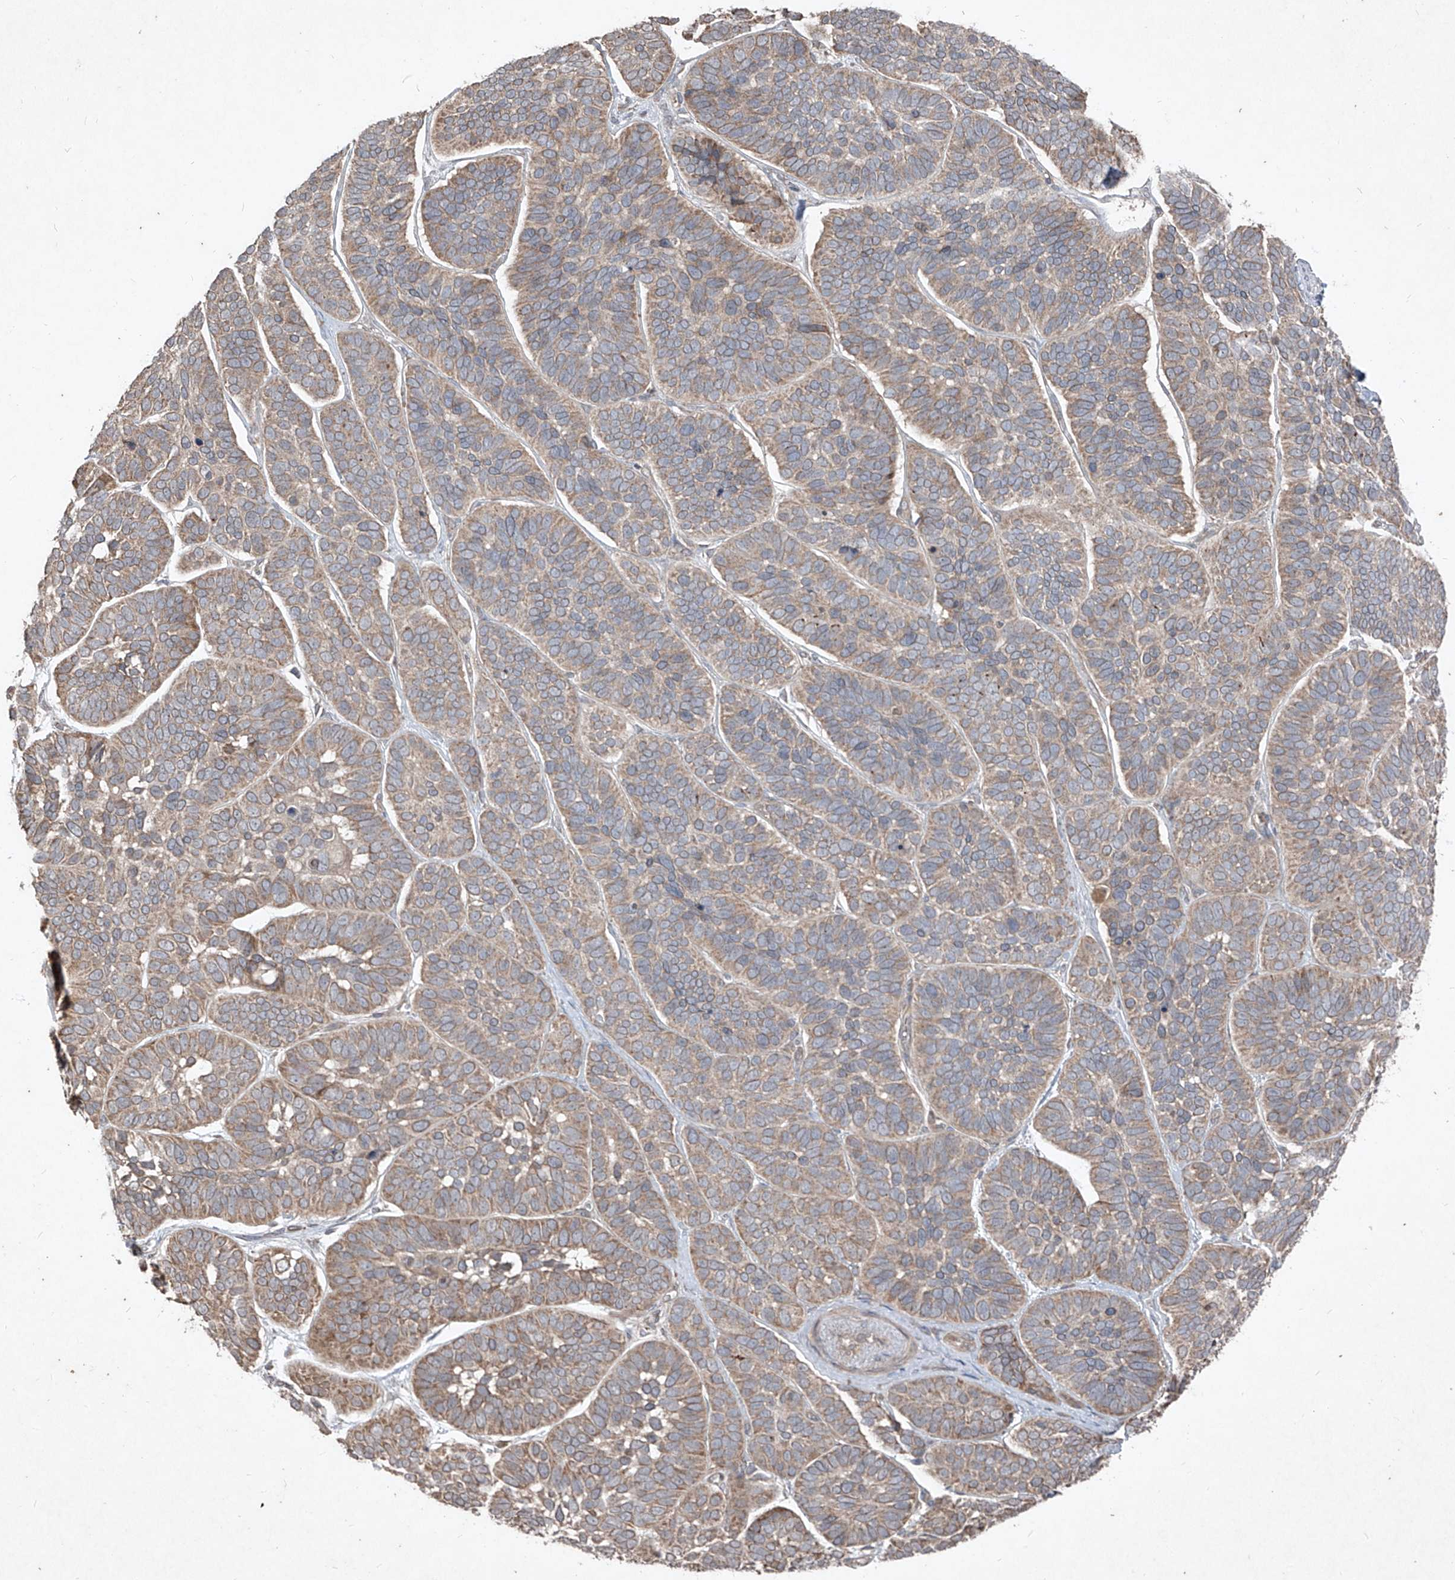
{"staining": {"intensity": "moderate", "quantity": ">75%", "location": "cytoplasmic/membranous"}, "tissue": "skin cancer", "cell_type": "Tumor cells", "image_type": "cancer", "snomed": [{"axis": "morphology", "description": "Basal cell carcinoma"}, {"axis": "topography", "description": "Skin"}], "caption": "A high-resolution histopathology image shows immunohistochemistry (IHC) staining of skin cancer, which shows moderate cytoplasmic/membranous expression in about >75% of tumor cells.", "gene": "ABCD3", "patient": {"sex": "male", "age": 62}}